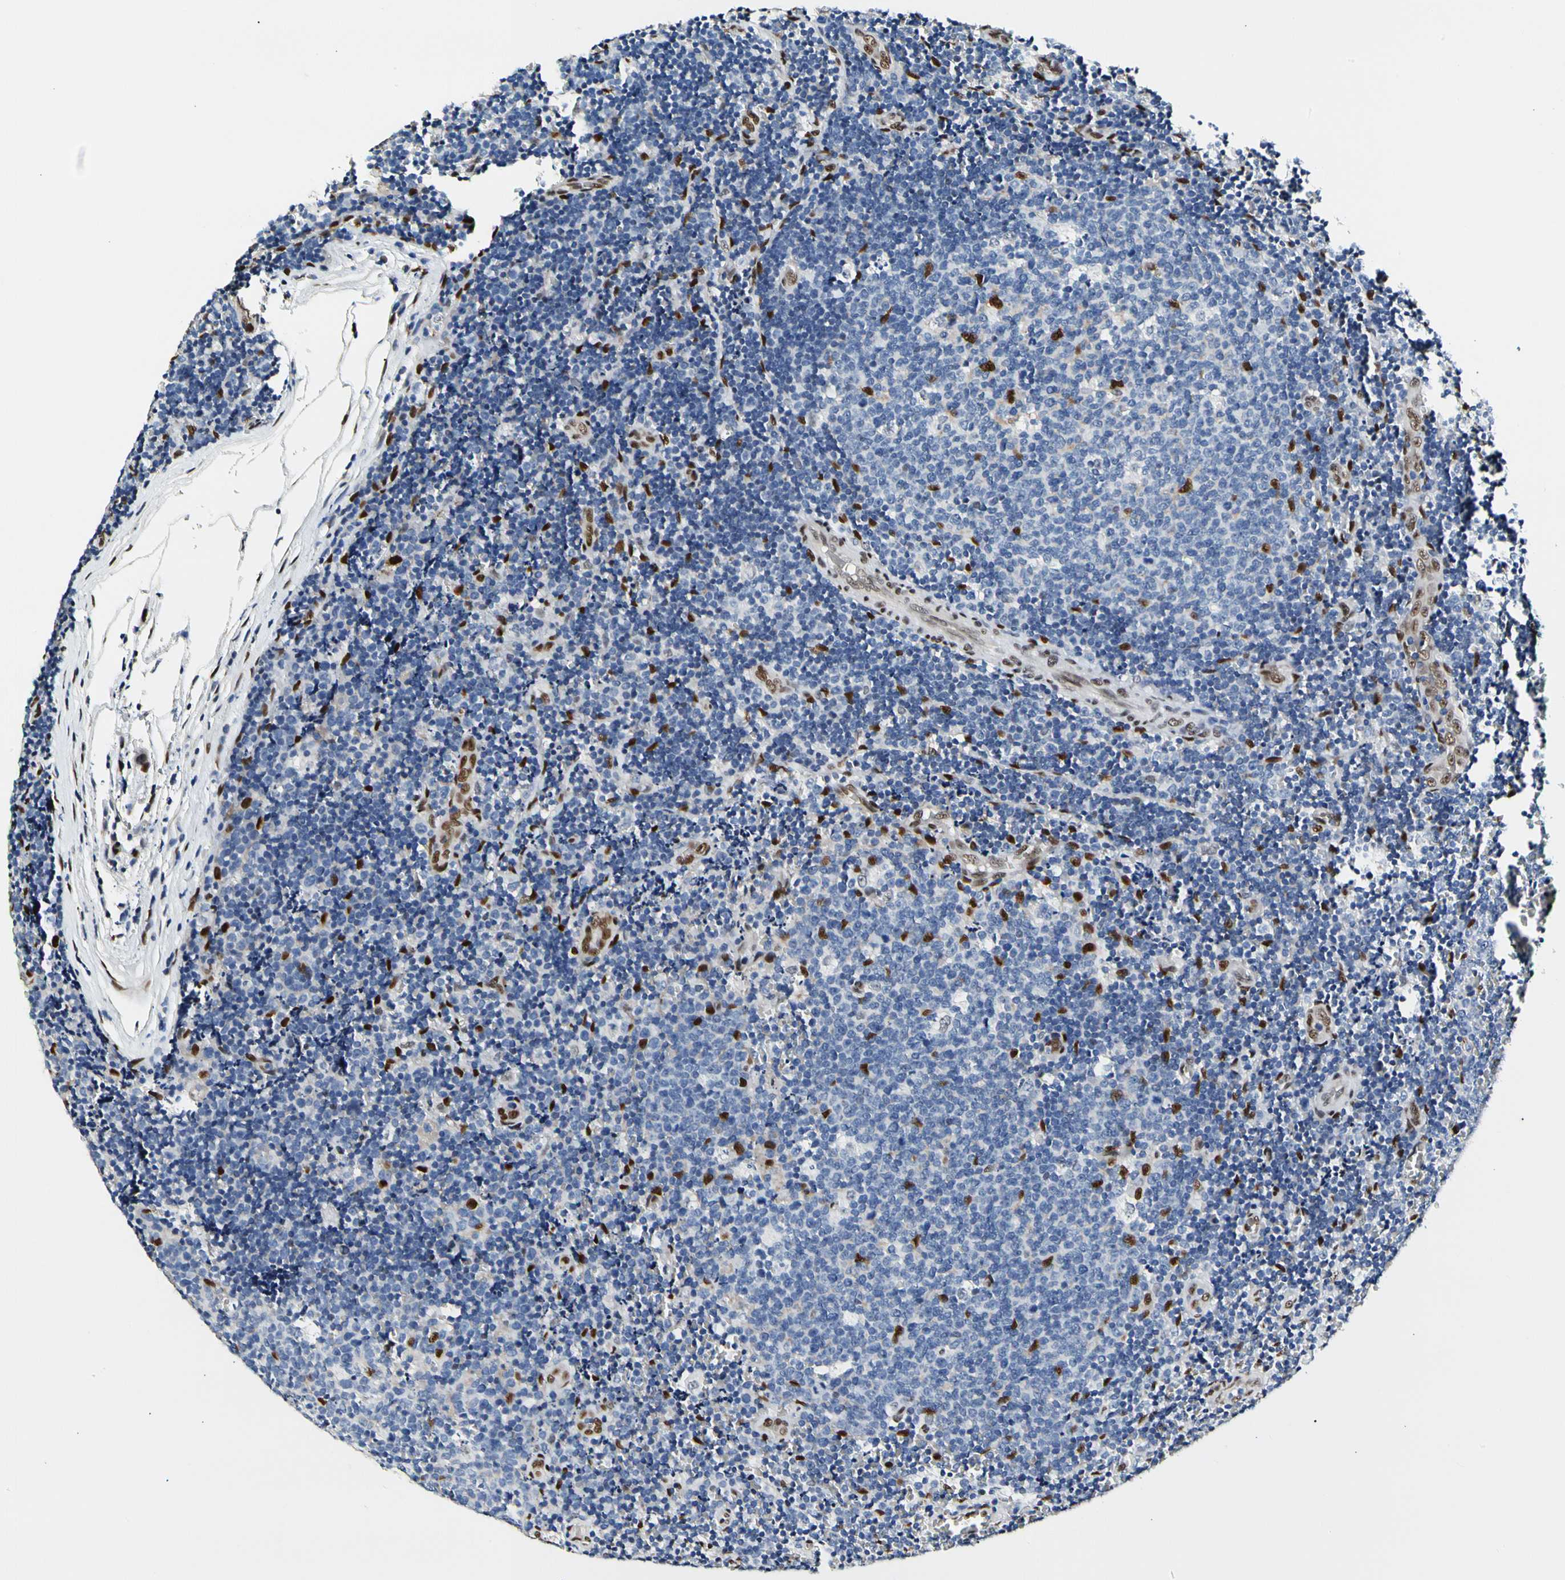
{"staining": {"intensity": "strong", "quantity": "<25%", "location": "nuclear"}, "tissue": "lymph node", "cell_type": "Germinal center cells", "image_type": "normal", "snomed": [{"axis": "morphology", "description": "Normal tissue, NOS"}, {"axis": "topography", "description": "Lymph node"}, {"axis": "topography", "description": "Salivary gland"}], "caption": "Immunohistochemical staining of normal lymph node exhibits strong nuclear protein positivity in approximately <25% of germinal center cells.", "gene": "NFIA", "patient": {"sex": "male", "age": 8}}